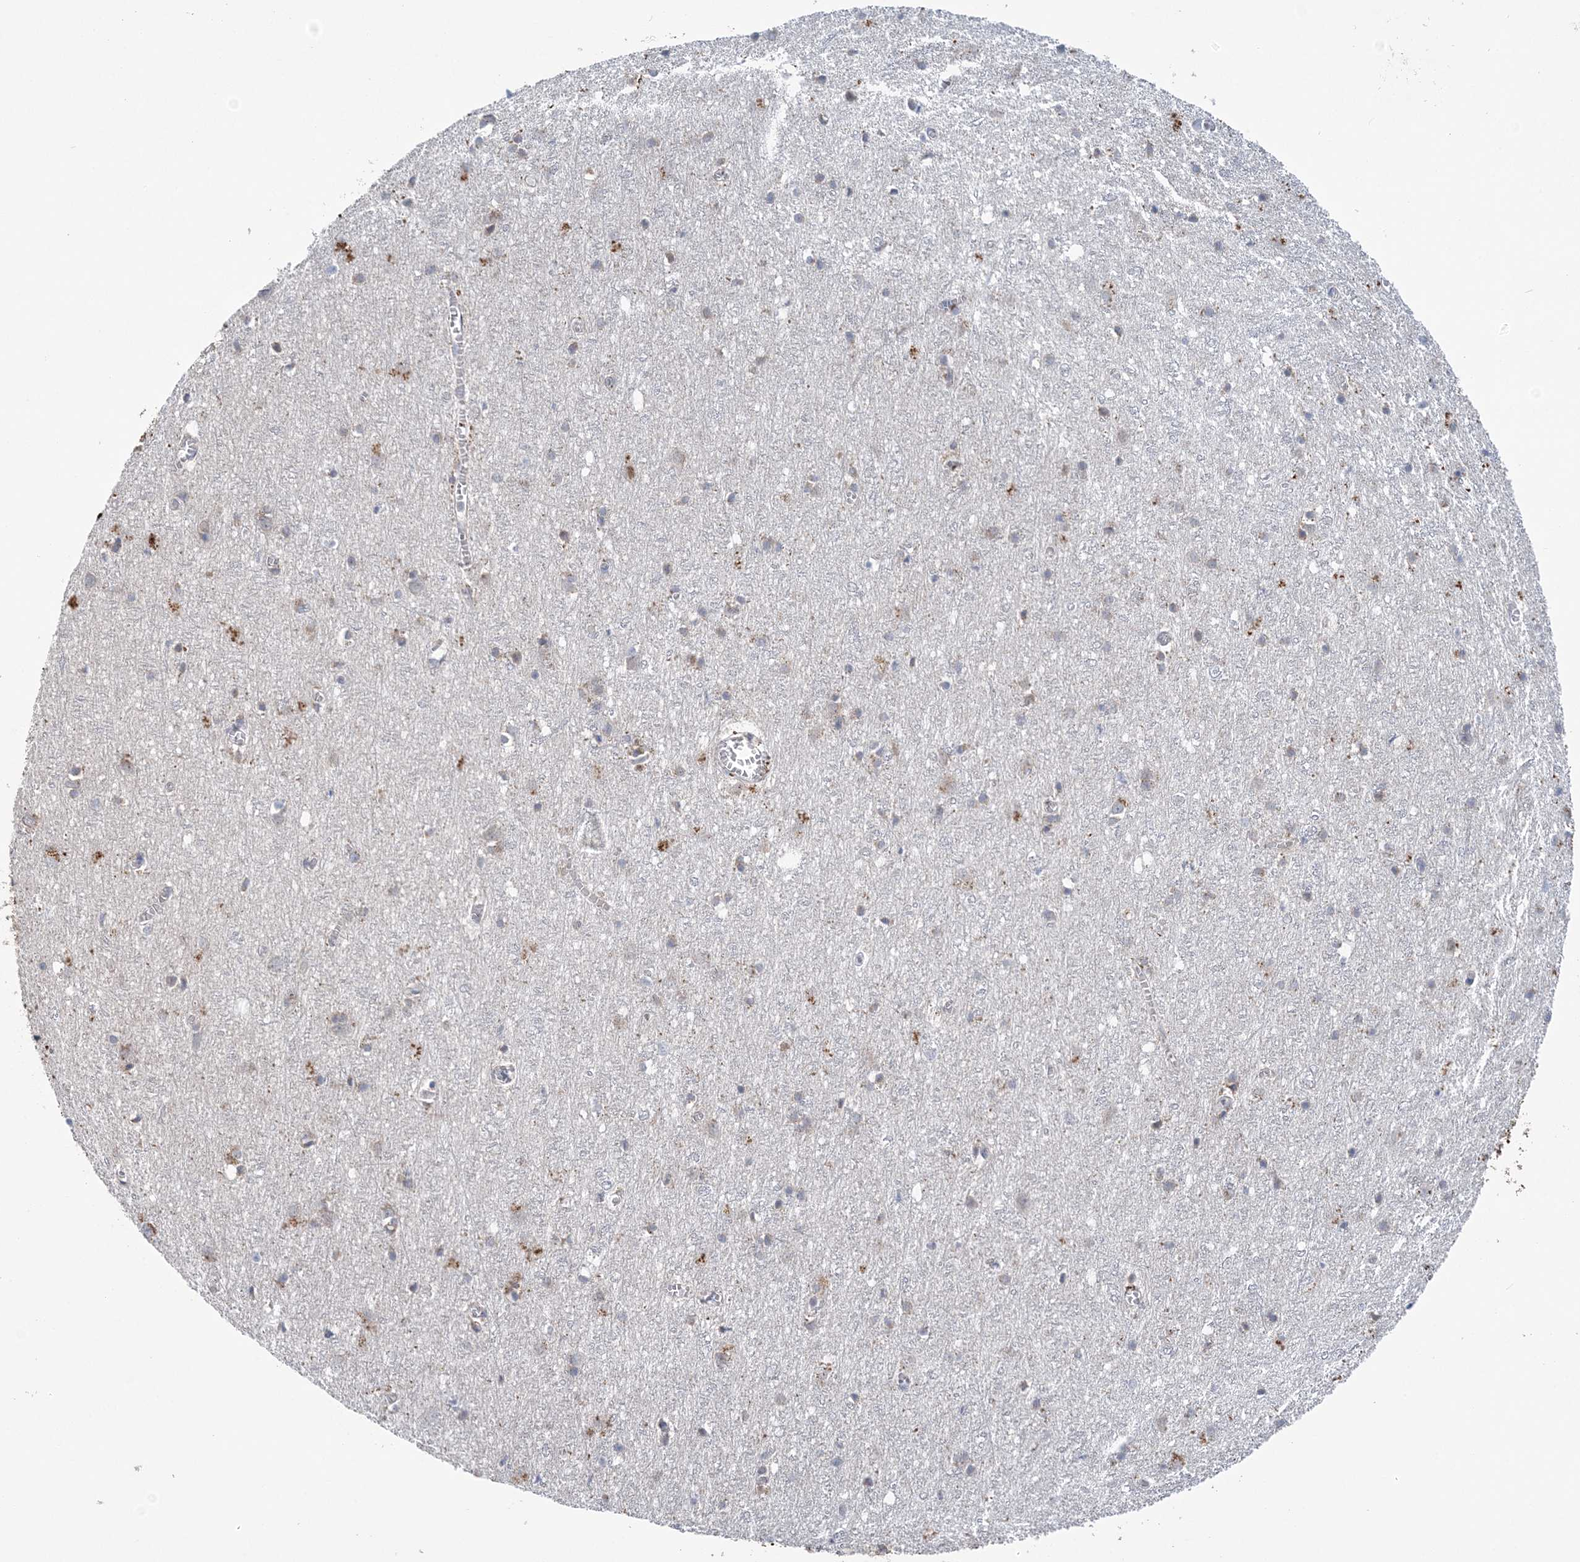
{"staining": {"intensity": "negative", "quantity": "none", "location": "none"}, "tissue": "cerebral cortex", "cell_type": "Endothelial cells", "image_type": "normal", "snomed": [{"axis": "morphology", "description": "Normal tissue, NOS"}, {"axis": "topography", "description": "Cerebral cortex"}], "caption": "Human cerebral cortex stained for a protein using IHC reveals no staining in endothelial cells.", "gene": "COPE", "patient": {"sex": "female", "age": 64}}